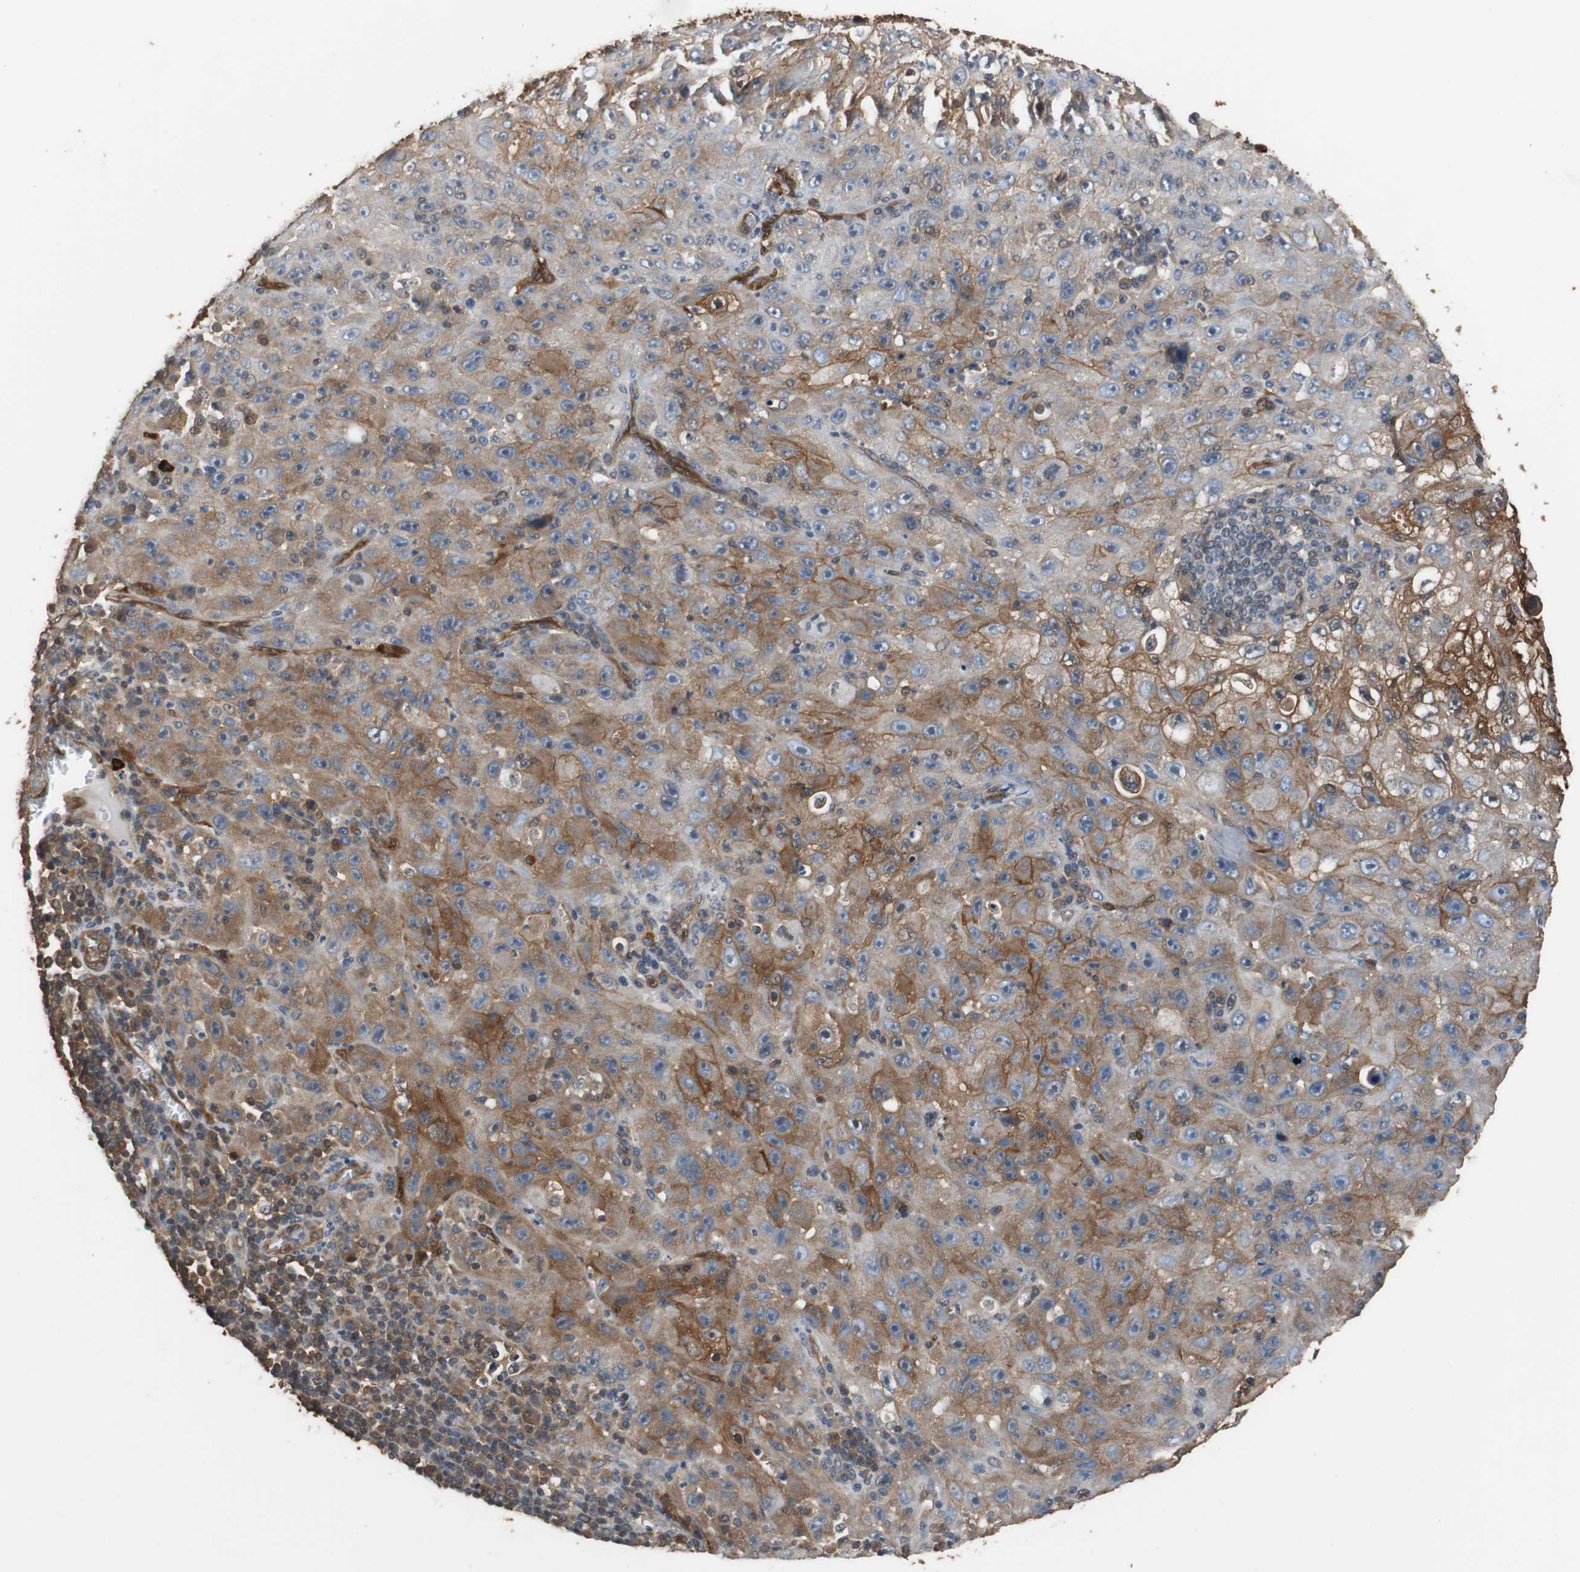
{"staining": {"intensity": "moderate", "quantity": "25%-75%", "location": "cytoplasmic/membranous"}, "tissue": "skin cancer", "cell_type": "Tumor cells", "image_type": "cancer", "snomed": [{"axis": "morphology", "description": "Squamous cell carcinoma, NOS"}, {"axis": "topography", "description": "Skin"}], "caption": "High-magnification brightfield microscopy of skin squamous cell carcinoma stained with DAB (3,3'-diaminobenzidine) (brown) and counterstained with hematoxylin (blue). tumor cells exhibit moderate cytoplasmic/membranous positivity is present in about25%-75% of cells. Immunohistochemistry stains the protein of interest in brown and the nuclei are stained blue.", "gene": "NDRG1", "patient": {"sex": "male", "age": 75}}